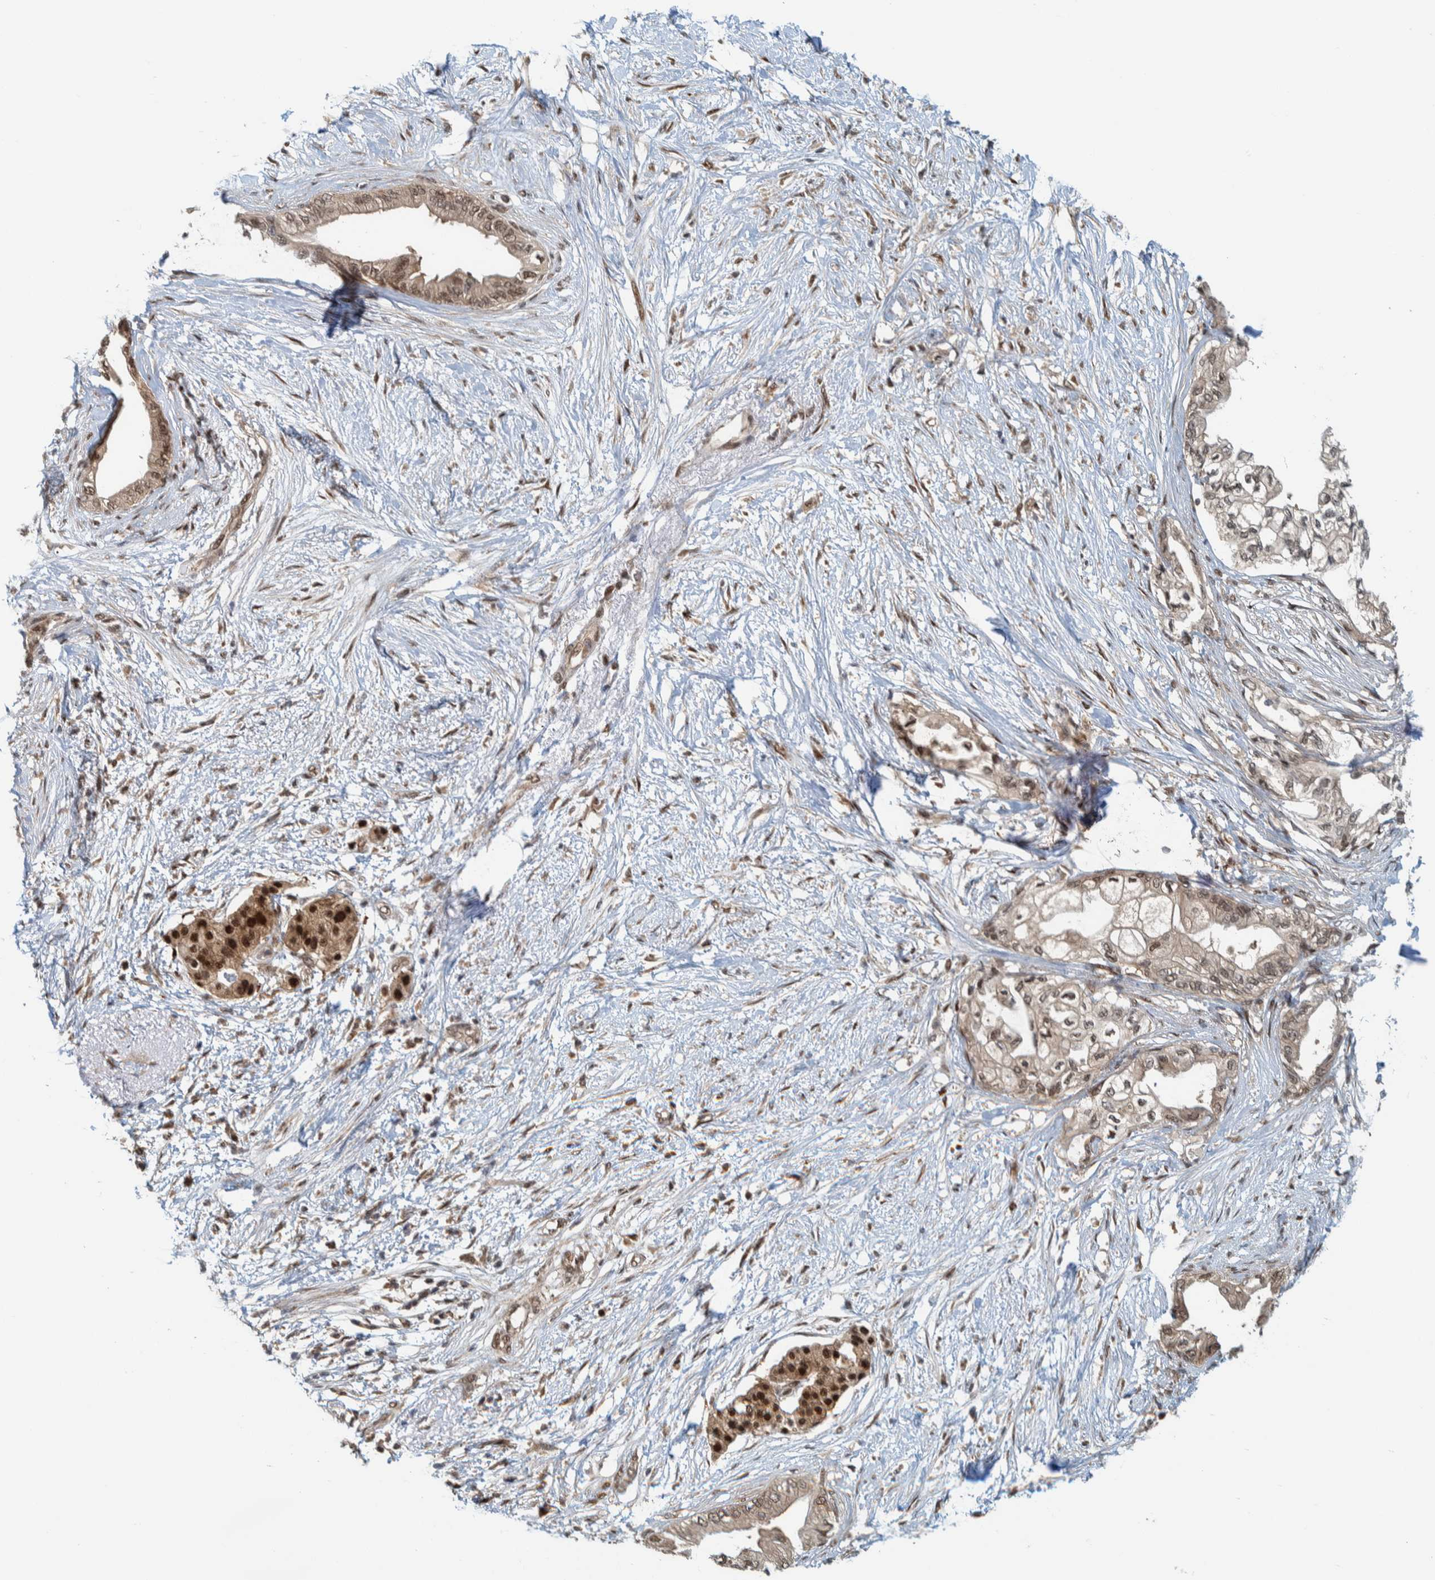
{"staining": {"intensity": "moderate", "quantity": "25%-75%", "location": "nuclear"}, "tissue": "pancreatic cancer", "cell_type": "Tumor cells", "image_type": "cancer", "snomed": [{"axis": "morphology", "description": "Normal tissue, NOS"}, {"axis": "morphology", "description": "Adenocarcinoma, NOS"}, {"axis": "topography", "description": "Pancreas"}, {"axis": "topography", "description": "Duodenum"}], "caption": "The immunohistochemical stain highlights moderate nuclear positivity in tumor cells of pancreatic cancer tissue.", "gene": "COPS3", "patient": {"sex": "female", "age": 60}}